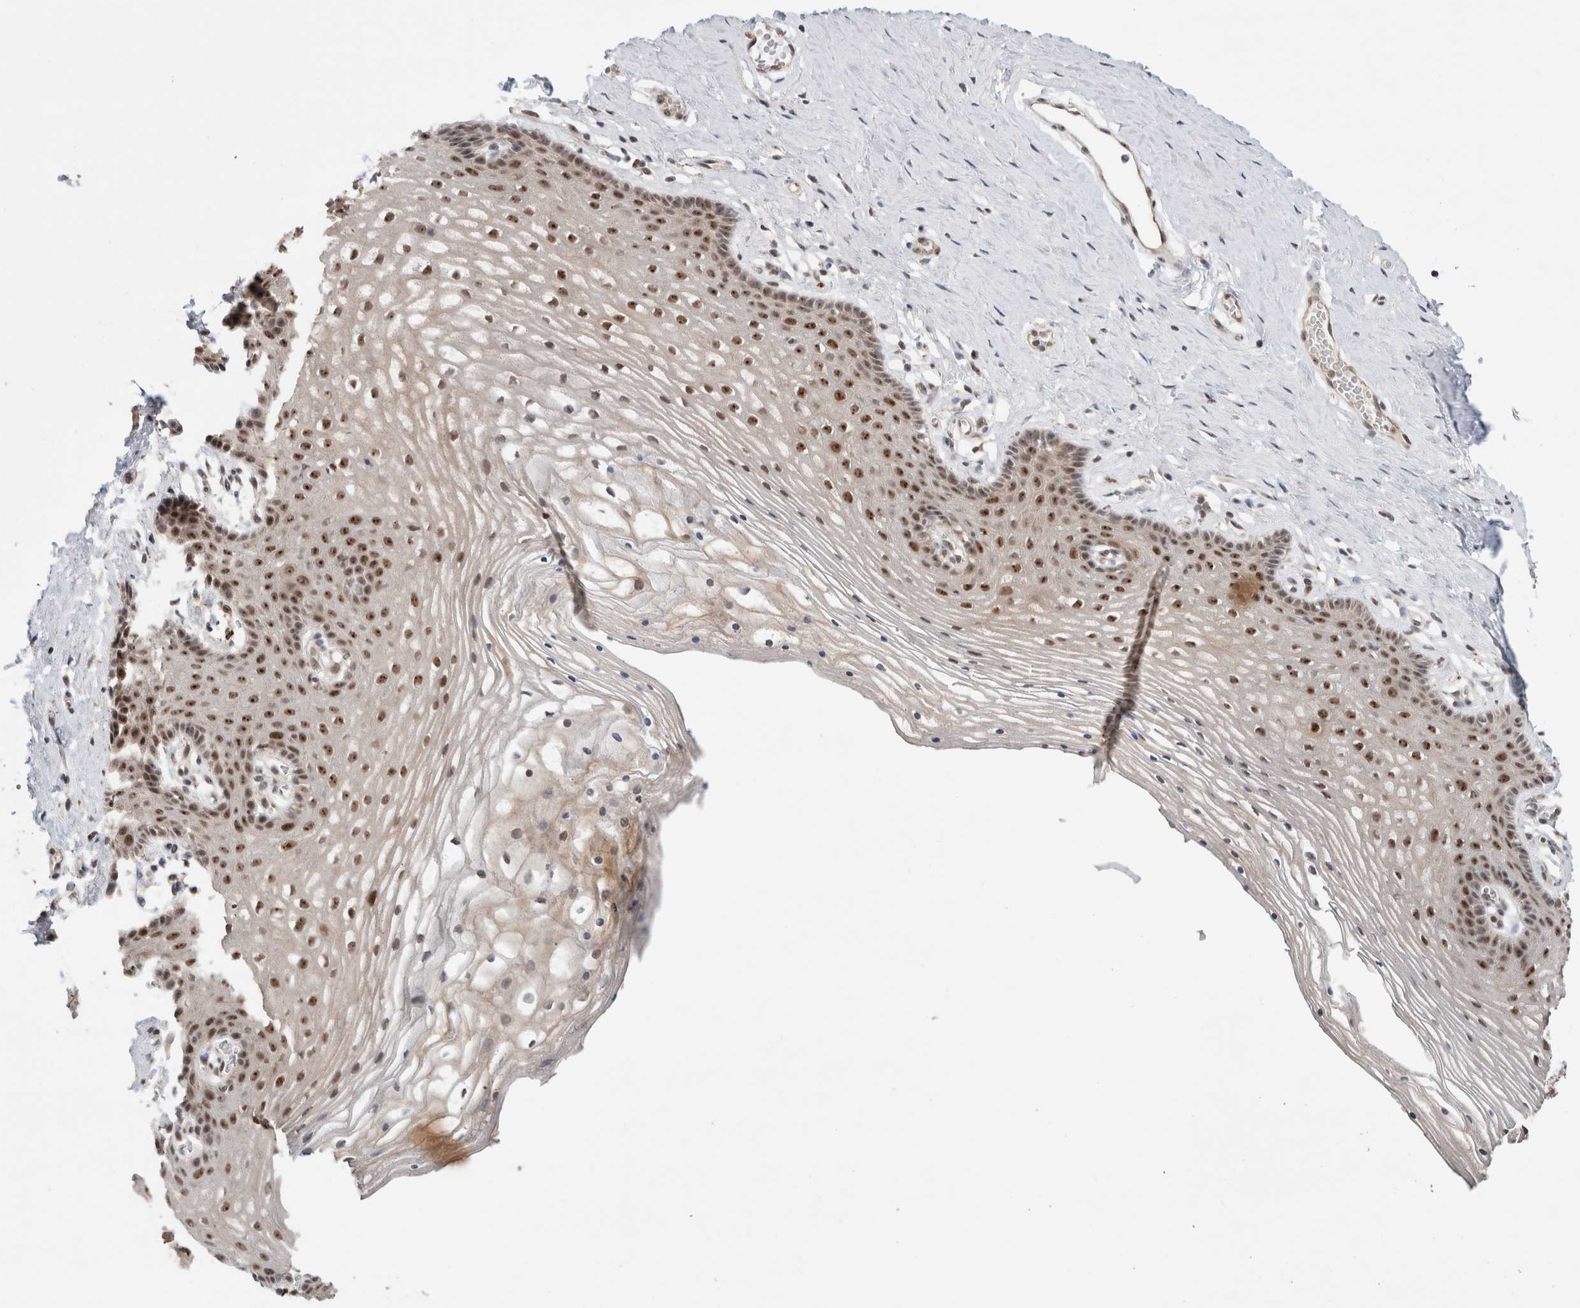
{"staining": {"intensity": "moderate", "quantity": "25%-75%", "location": "nuclear"}, "tissue": "vagina", "cell_type": "Squamous epithelial cells", "image_type": "normal", "snomed": [{"axis": "morphology", "description": "Normal tissue, NOS"}, {"axis": "topography", "description": "Vagina"}], "caption": "Vagina stained with a brown dye shows moderate nuclear positive staining in approximately 25%-75% of squamous epithelial cells.", "gene": "MPHOSPH6", "patient": {"sex": "female", "age": 32}}